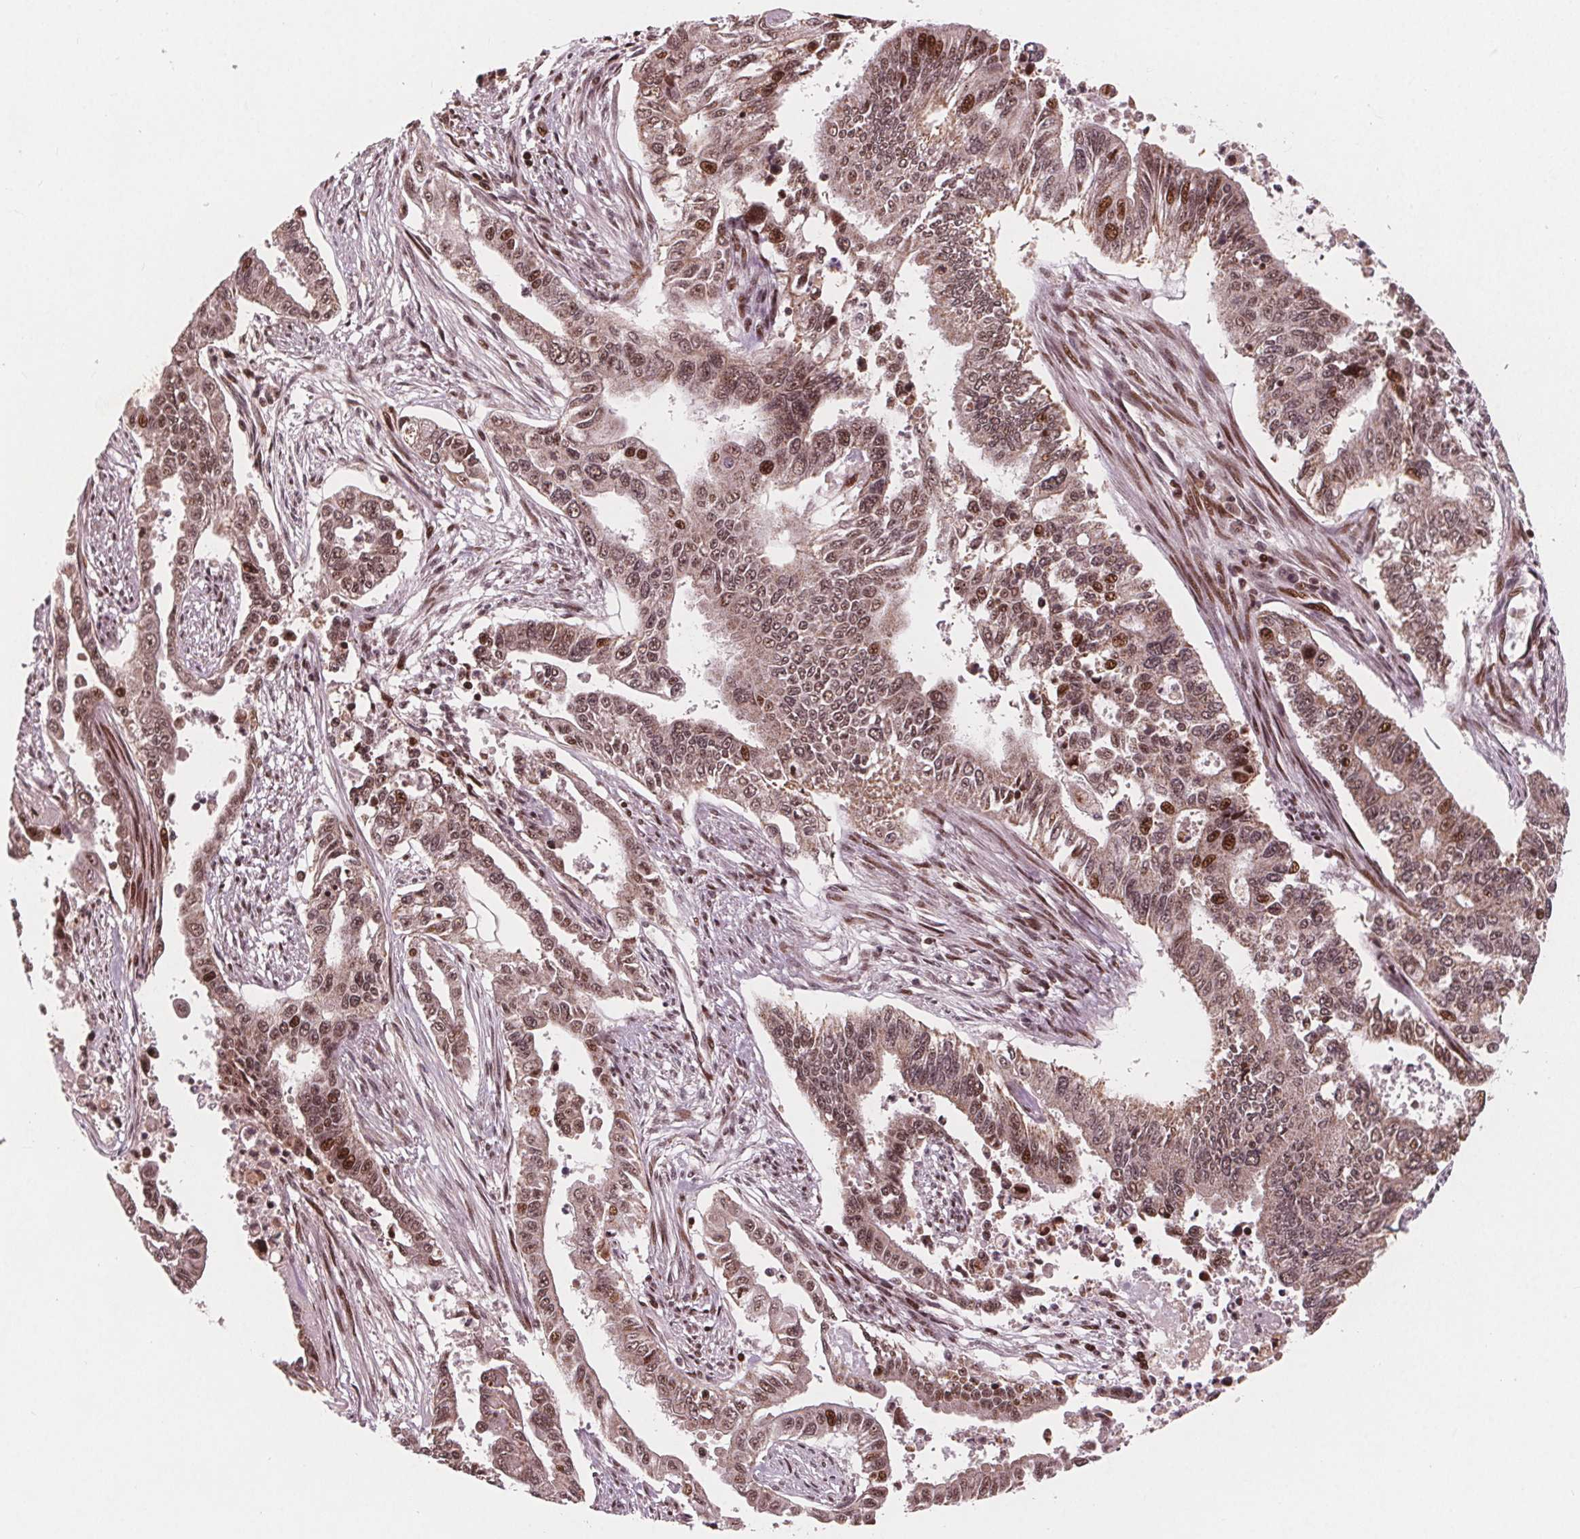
{"staining": {"intensity": "moderate", "quantity": ">75%", "location": "cytoplasmic/membranous,nuclear"}, "tissue": "endometrial cancer", "cell_type": "Tumor cells", "image_type": "cancer", "snomed": [{"axis": "morphology", "description": "Adenocarcinoma, NOS"}, {"axis": "topography", "description": "Uterus"}], "caption": "Brown immunohistochemical staining in endometrial cancer (adenocarcinoma) reveals moderate cytoplasmic/membranous and nuclear positivity in approximately >75% of tumor cells.", "gene": "SNRNP35", "patient": {"sex": "female", "age": 59}}